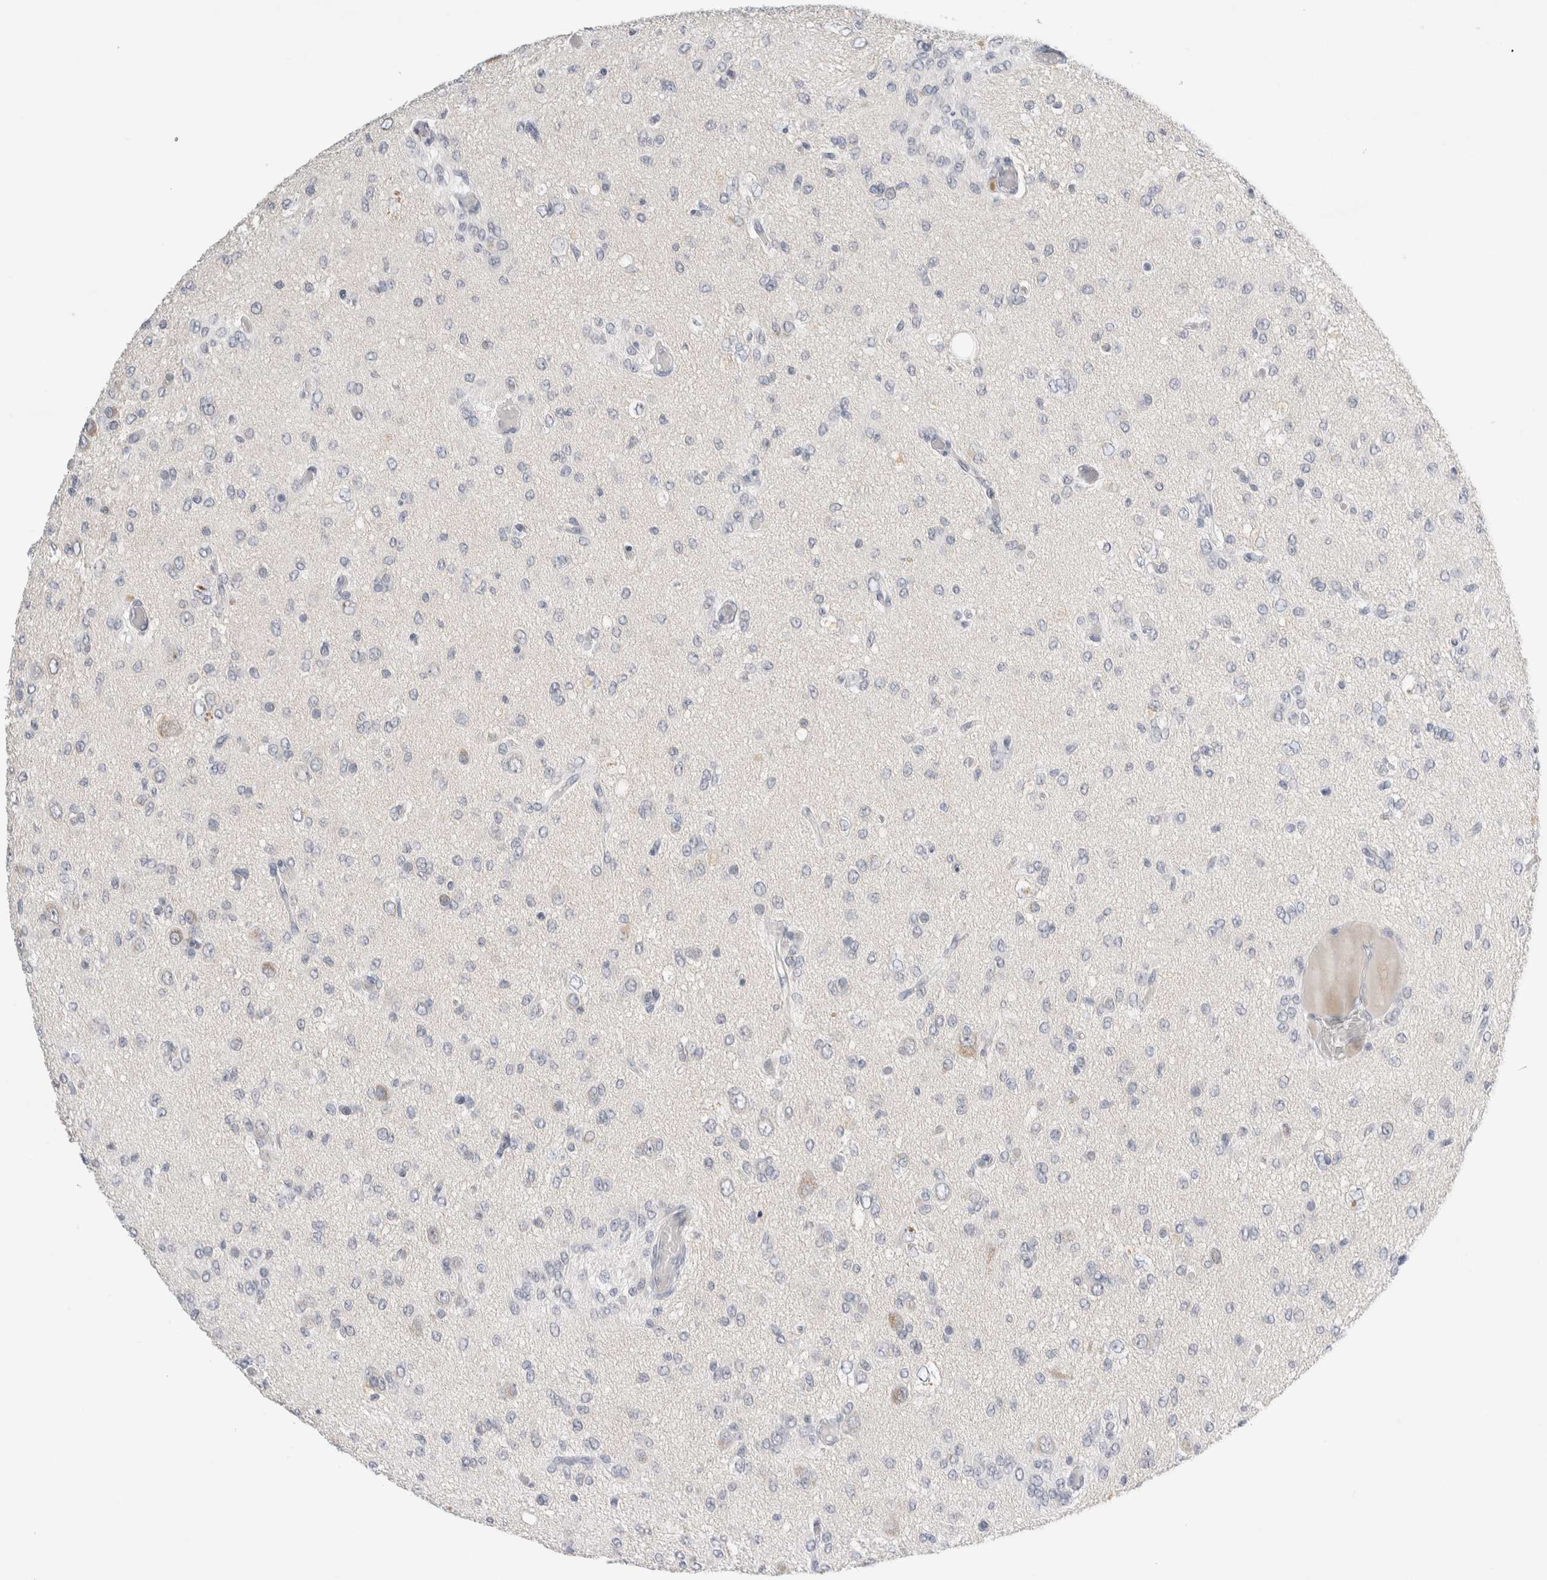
{"staining": {"intensity": "negative", "quantity": "none", "location": "none"}, "tissue": "glioma", "cell_type": "Tumor cells", "image_type": "cancer", "snomed": [{"axis": "morphology", "description": "Glioma, malignant, High grade"}, {"axis": "topography", "description": "Brain"}], "caption": "Immunohistochemical staining of human high-grade glioma (malignant) exhibits no significant staining in tumor cells.", "gene": "SLC22A12", "patient": {"sex": "female", "age": 59}}